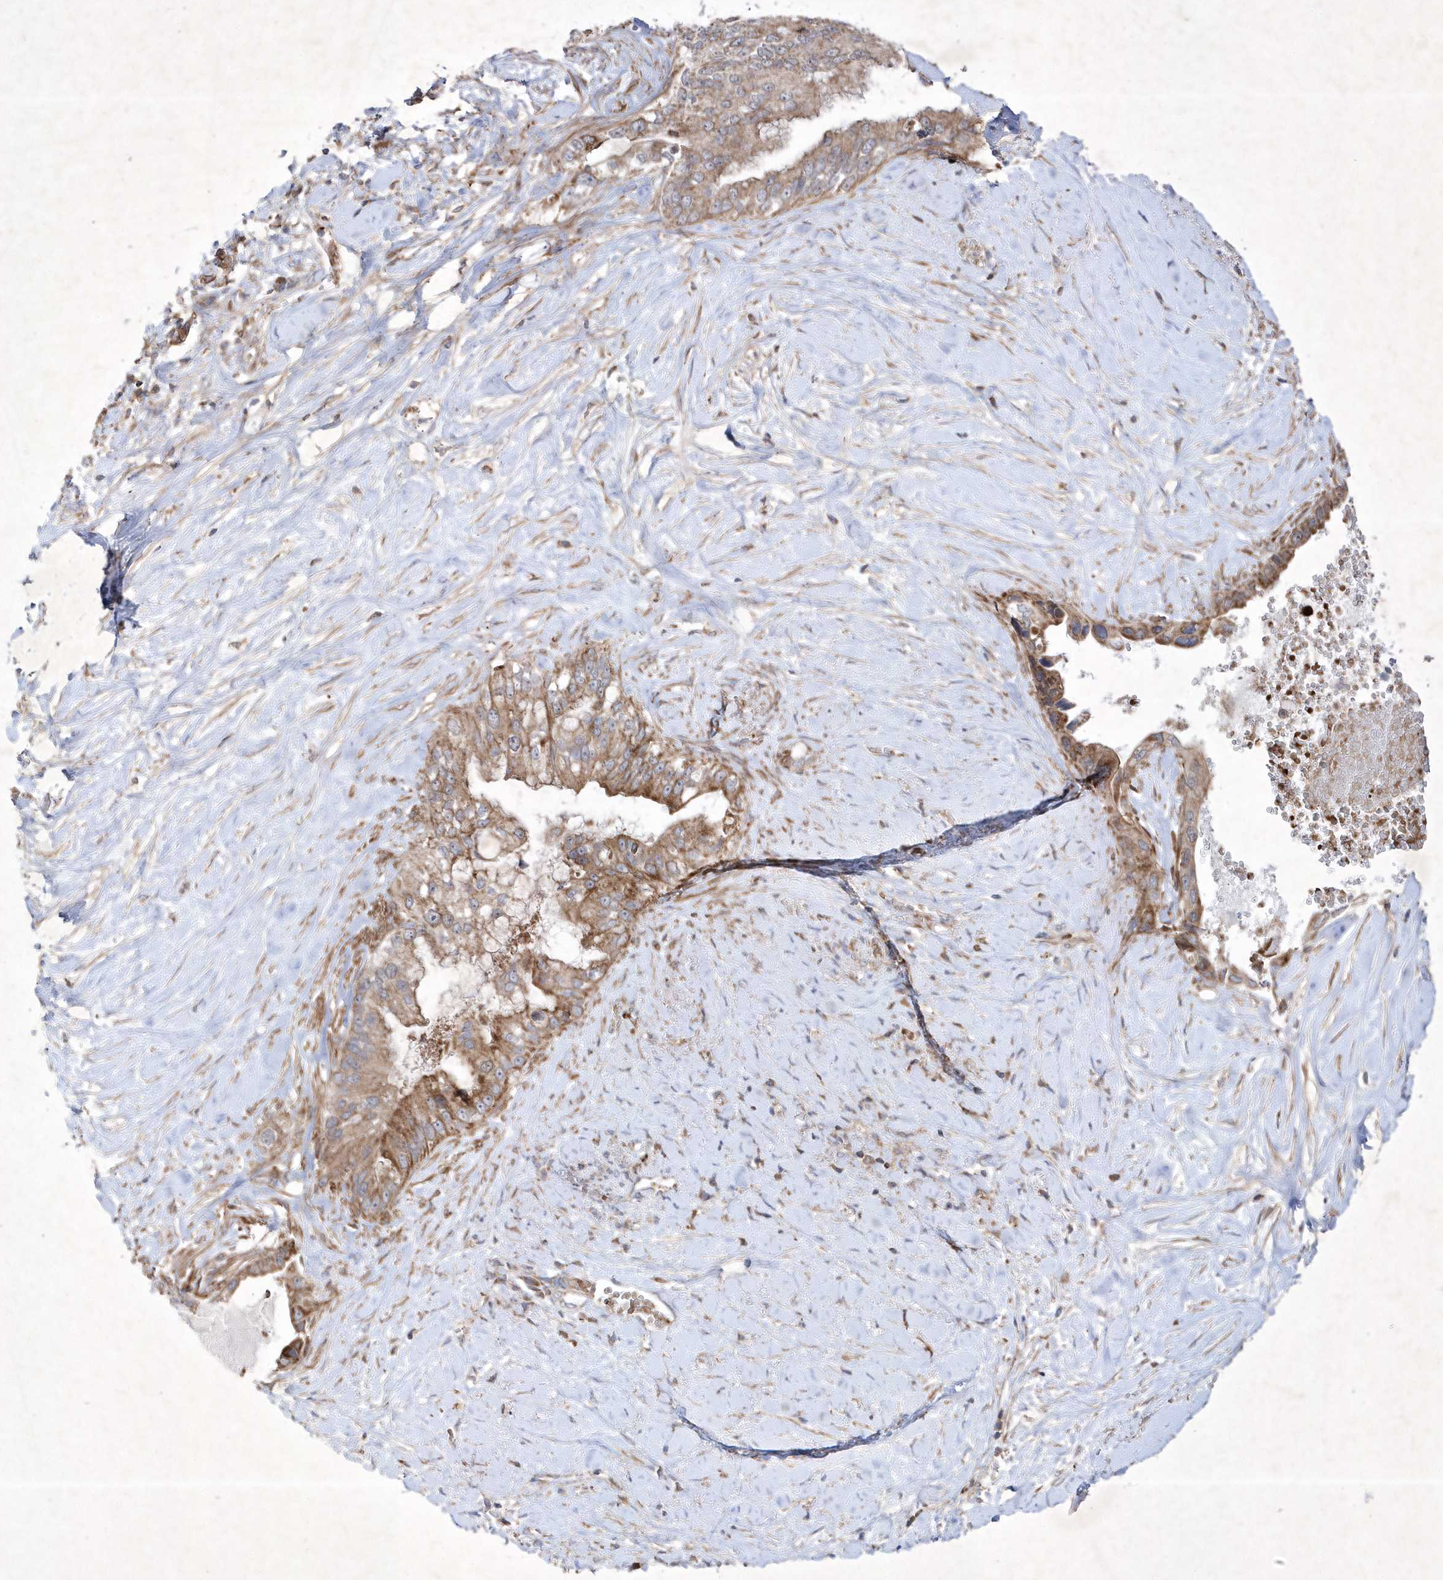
{"staining": {"intensity": "moderate", "quantity": ">75%", "location": "cytoplasmic/membranous"}, "tissue": "pancreatic cancer", "cell_type": "Tumor cells", "image_type": "cancer", "snomed": [{"axis": "morphology", "description": "Inflammation, NOS"}, {"axis": "morphology", "description": "Adenocarcinoma, NOS"}, {"axis": "topography", "description": "Pancreas"}], "caption": "IHC photomicrograph of human pancreatic cancer (adenocarcinoma) stained for a protein (brown), which displays medium levels of moderate cytoplasmic/membranous expression in about >75% of tumor cells.", "gene": "OPA1", "patient": {"sex": "female", "age": 56}}